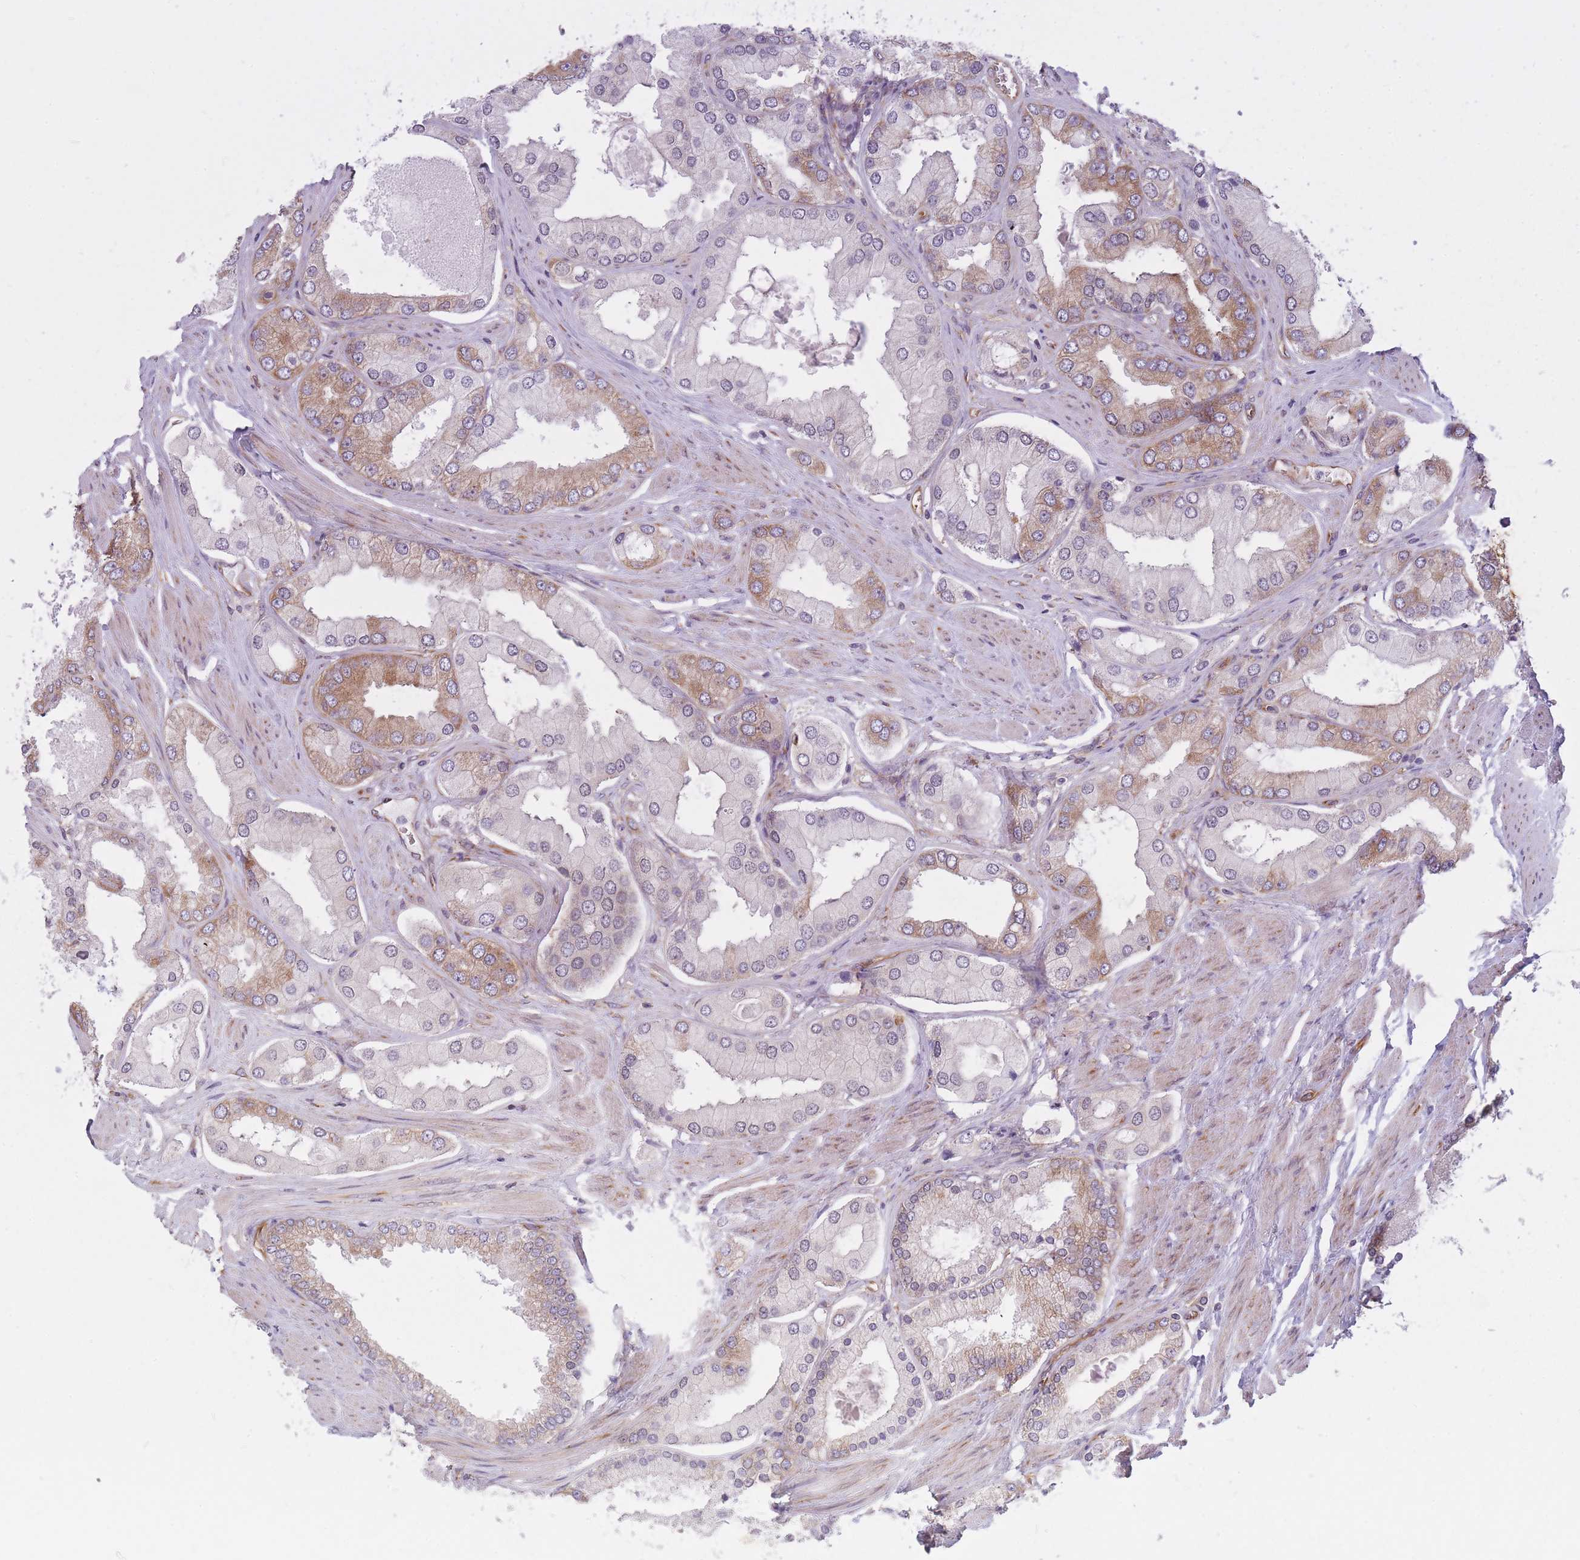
{"staining": {"intensity": "moderate", "quantity": "25%-75%", "location": "cytoplasmic/membranous"}, "tissue": "prostate cancer", "cell_type": "Tumor cells", "image_type": "cancer", "snomed": [{"axis": "morphology", "description": "Adenocarcinoma, Low grade"}, {"axis": "topography", "description": "Prostate"}], "caption": "Human prostate cancer (adenocarcinoma (low-grade)) stained with a protein marker displays moderate staining in tumor cells.", "gene": "CCDC124", "patient": {"sex": "male", "age": 42}}